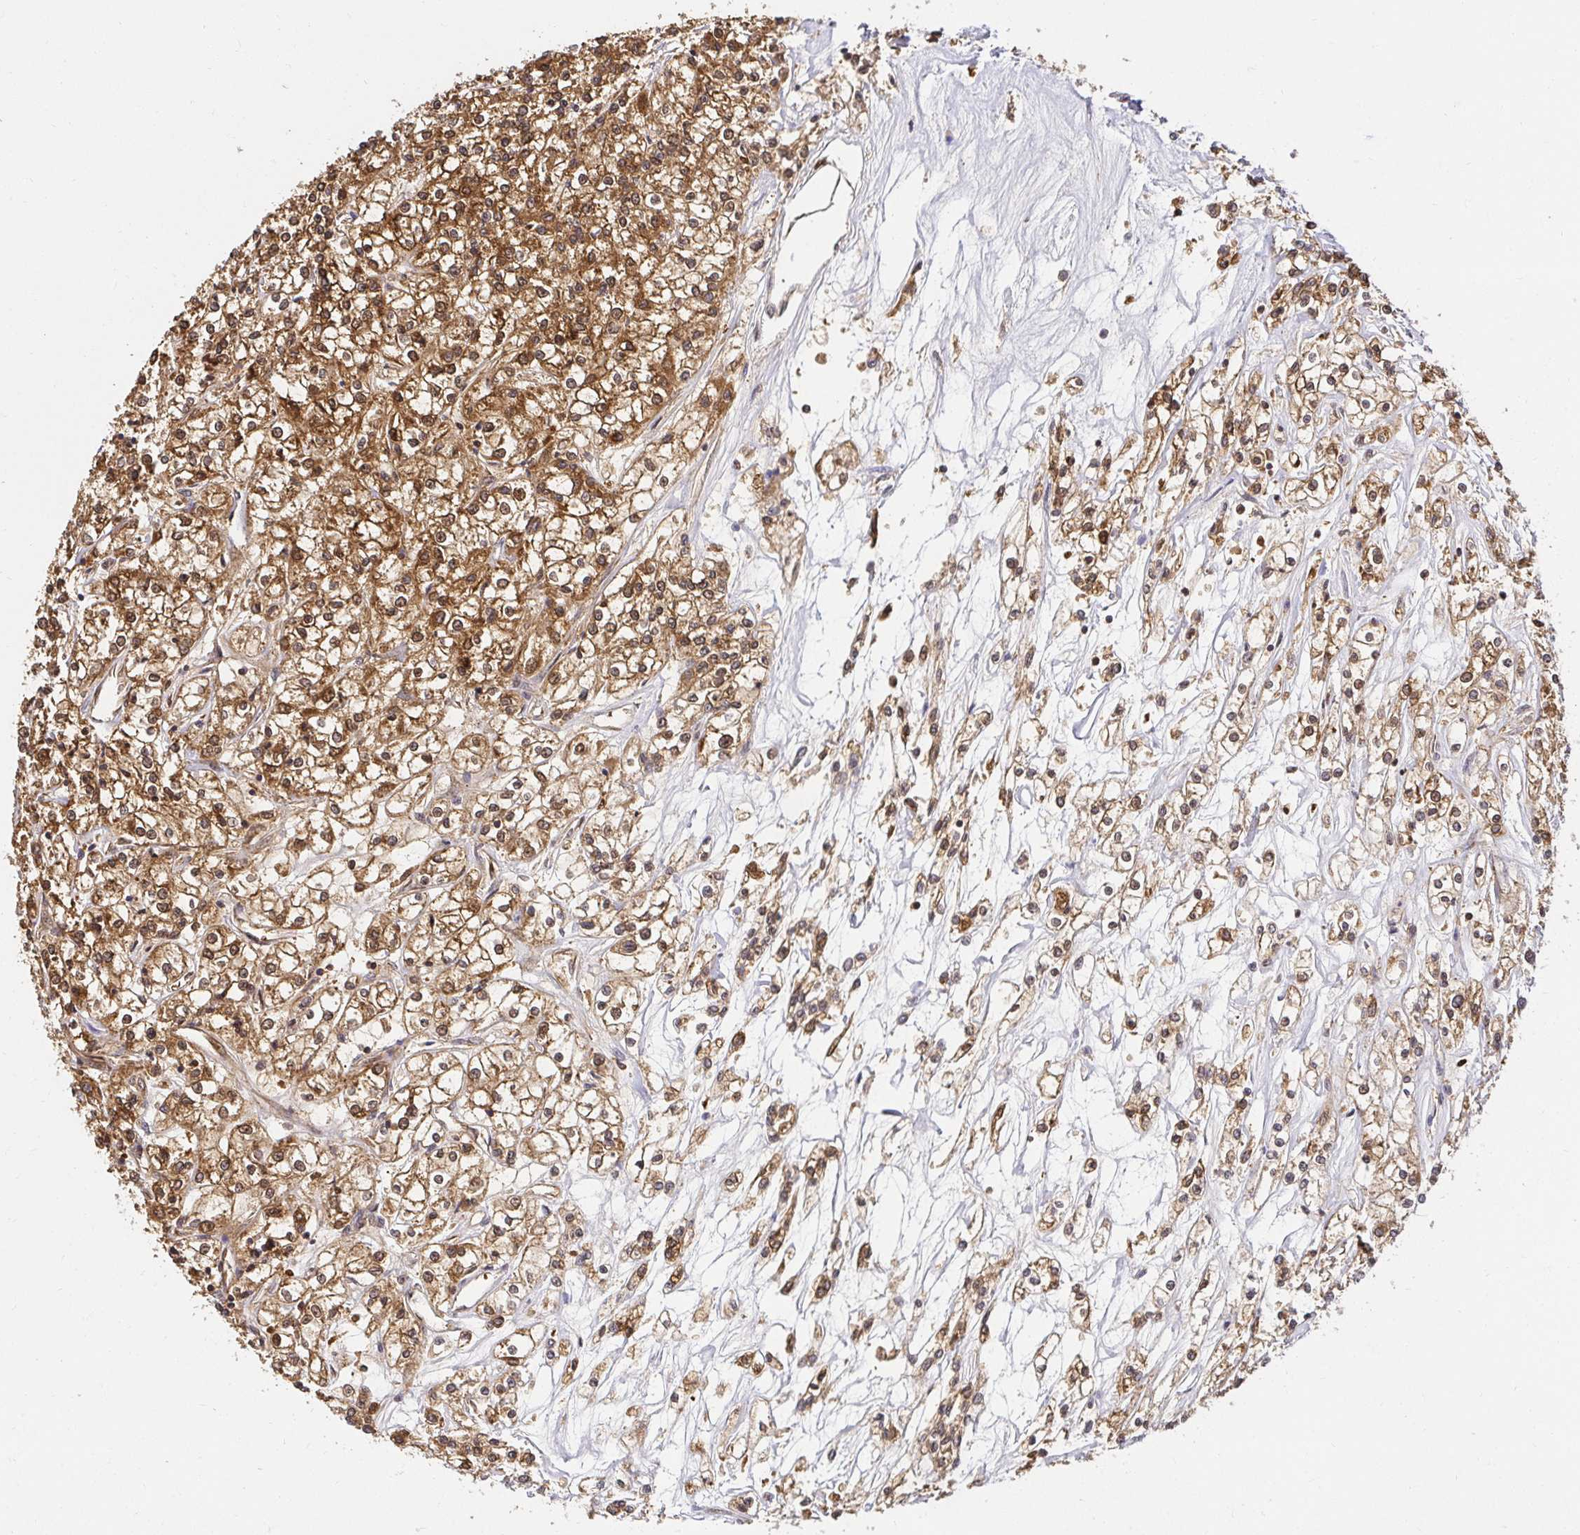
{"staining": {"intensity": "moderate", "quantity": ">75%", "location": "cytoplasmic/membranous,nuclear"}, "tissue": "renal cancer", "cell_type": "Tumor cells", "image_type": "cancer", "snomed": [{"axis": "morphology", "description": "Adenocarcinoma, NOS"}, {"axis": "topography", "description": "Kidney"}], "caption": "Human renal cancer (adenocarcinoma) stained for a protein (brown) reveals moderate cytoplasmic/membranous and nuclear positive expression in approximately >75% of tumor cells.", "gene": "PSMA4", "patient": {"sex": "female", "age": 59}}